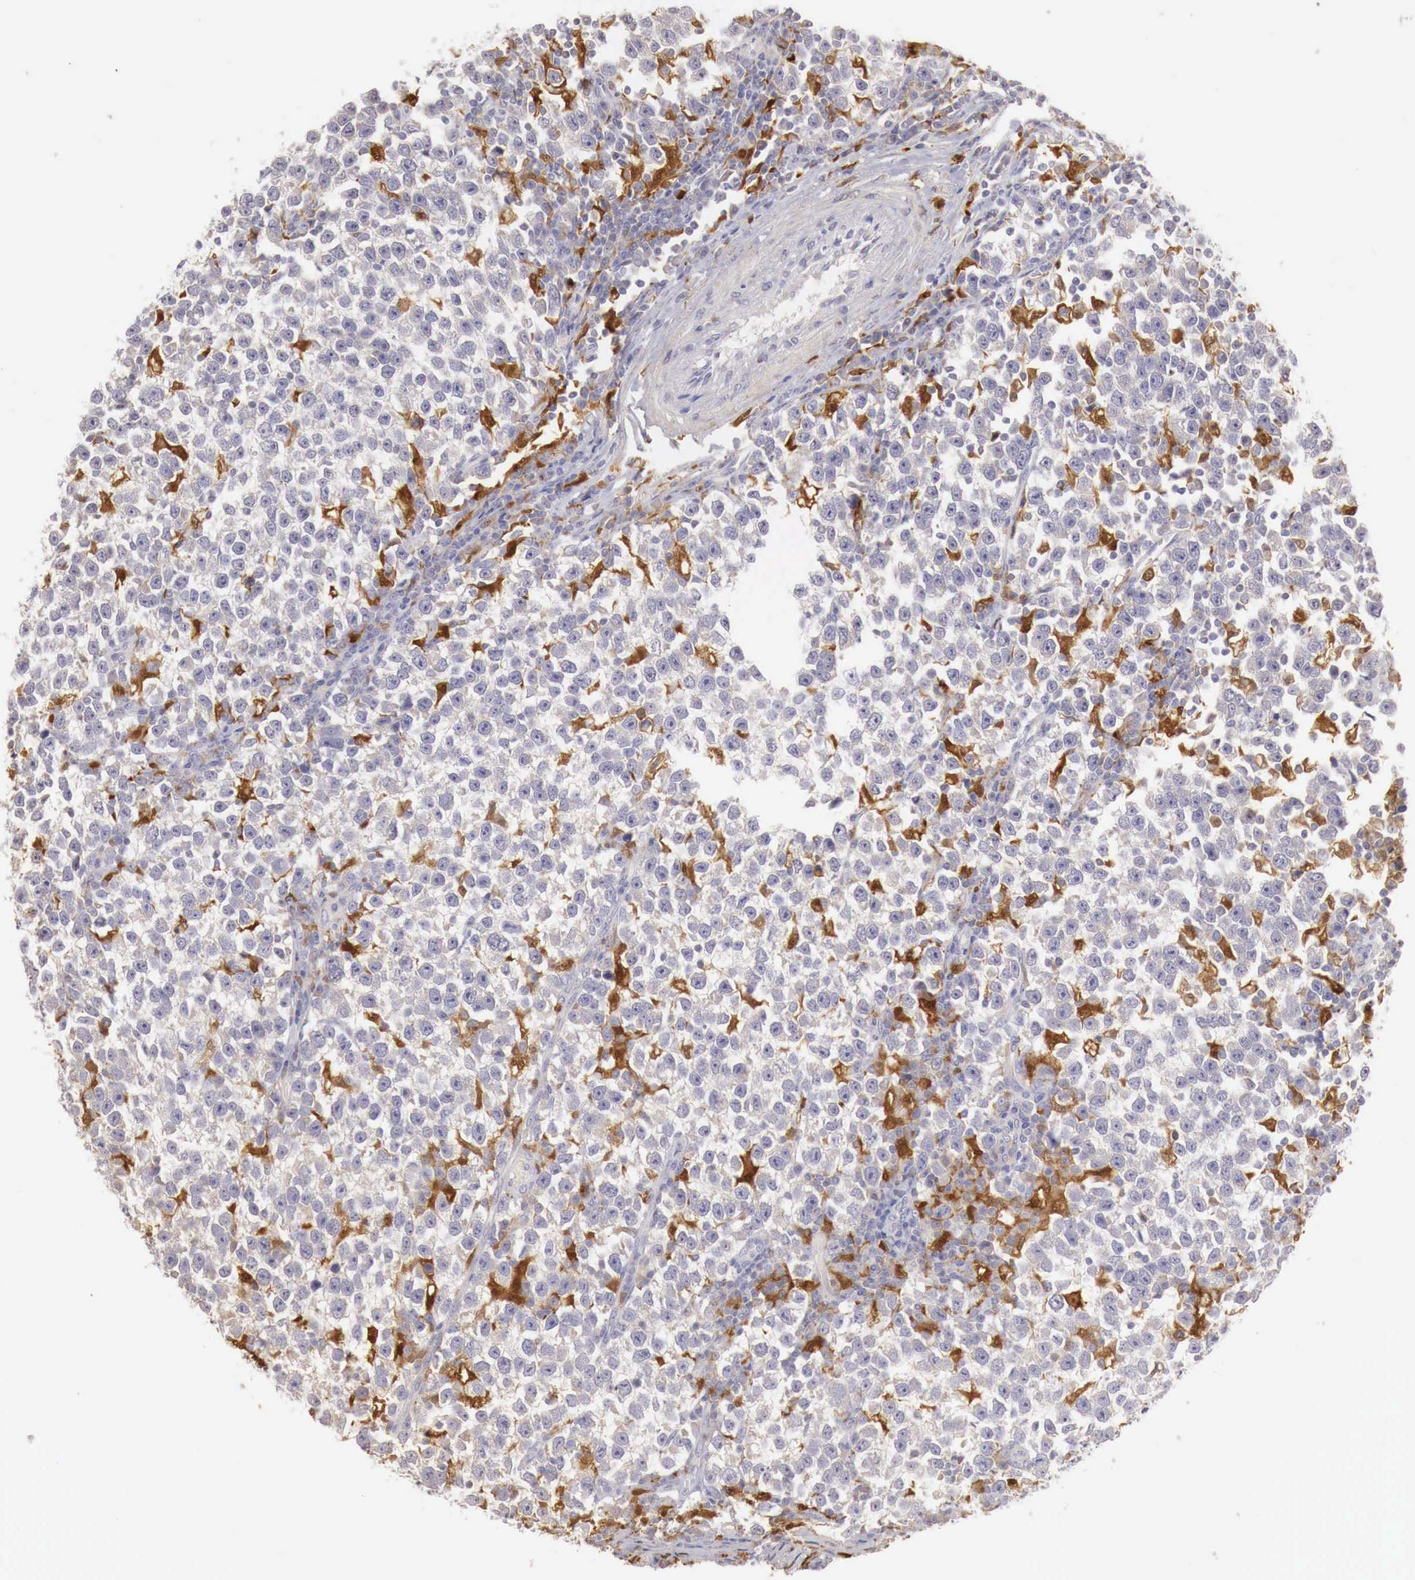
{"staining": {"intensity": "negative", "quantity": "none", "location": "none"}, "tissue": "testis cancer", "cell_type": "Tumor cells", "image_type": "cancer", "snomed": [{"axis": "morphology", "description": "Seminoma, NOS"}, {"axis": "topography", "description": "Testis"}], "caption": "A micrograph of seminoma (testis) stained for a protein demonstrates no brown staining in tumor cells.", "gene": "RENBP", "patient": {"sex": "male", "age": 43}}